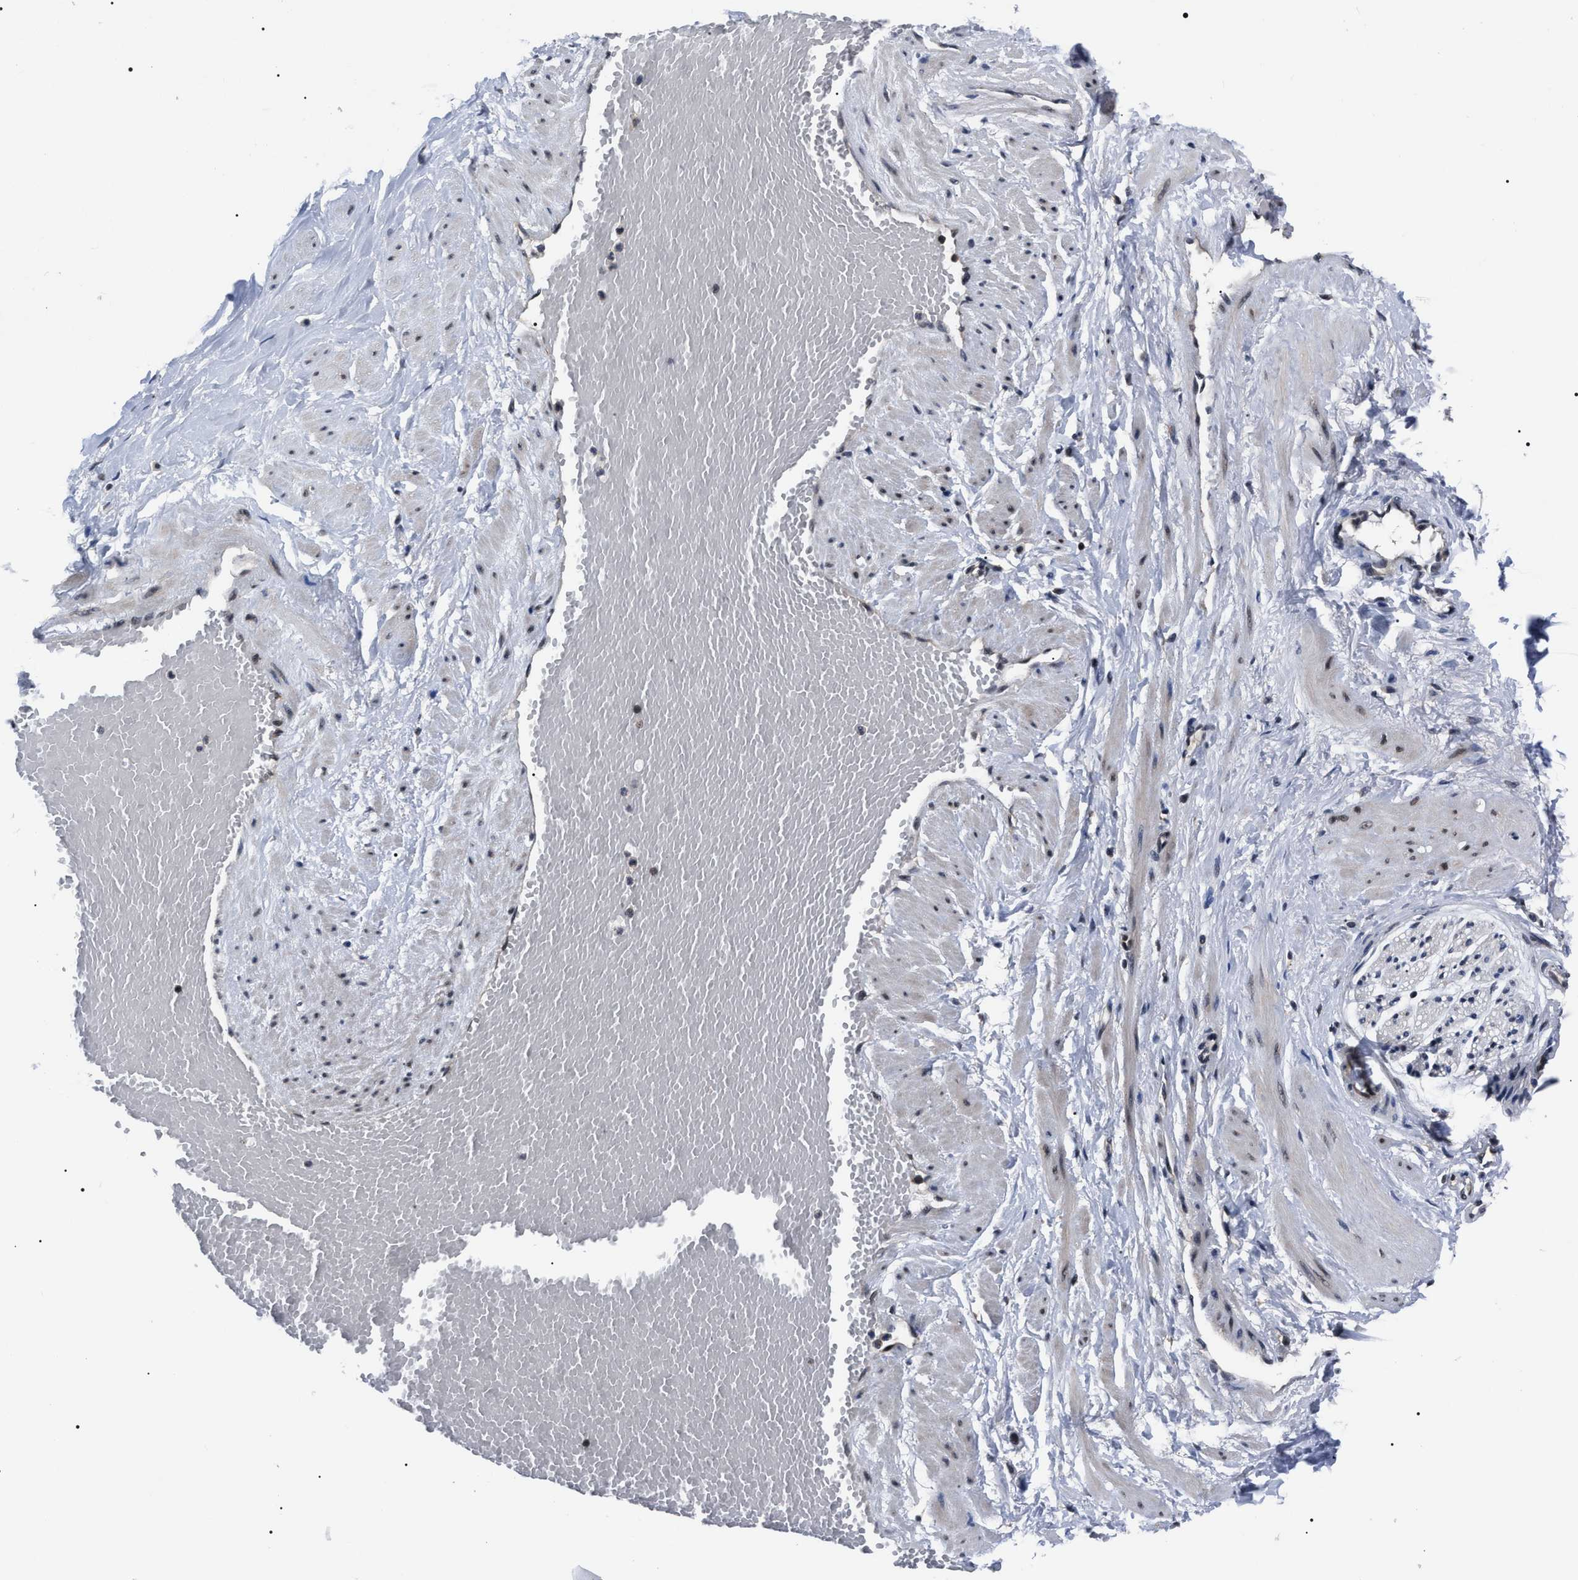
{"staining": {"intensity": "moderate", "quantity": ">75%", "location": "nuclear"}, "tissue": "adipose tissue", "cell_type": "Adipocytes", "image_type": "normal", "snomed": [{"axis": "morphology", "description": "Normal tissue, NOS"}, {"axis": "topography", "description": "Soft tissue"}, {"axis": "topography", "description": "Vascular tissue"}], "caption": "Immunohistochemical staining of unremarkable human adipose tissue exhibits moderate nuclear protein positivity in about >75% of adipocytes.", "gene": "CSNK2A1", "patient": {"sex": "female", "age": 35}}